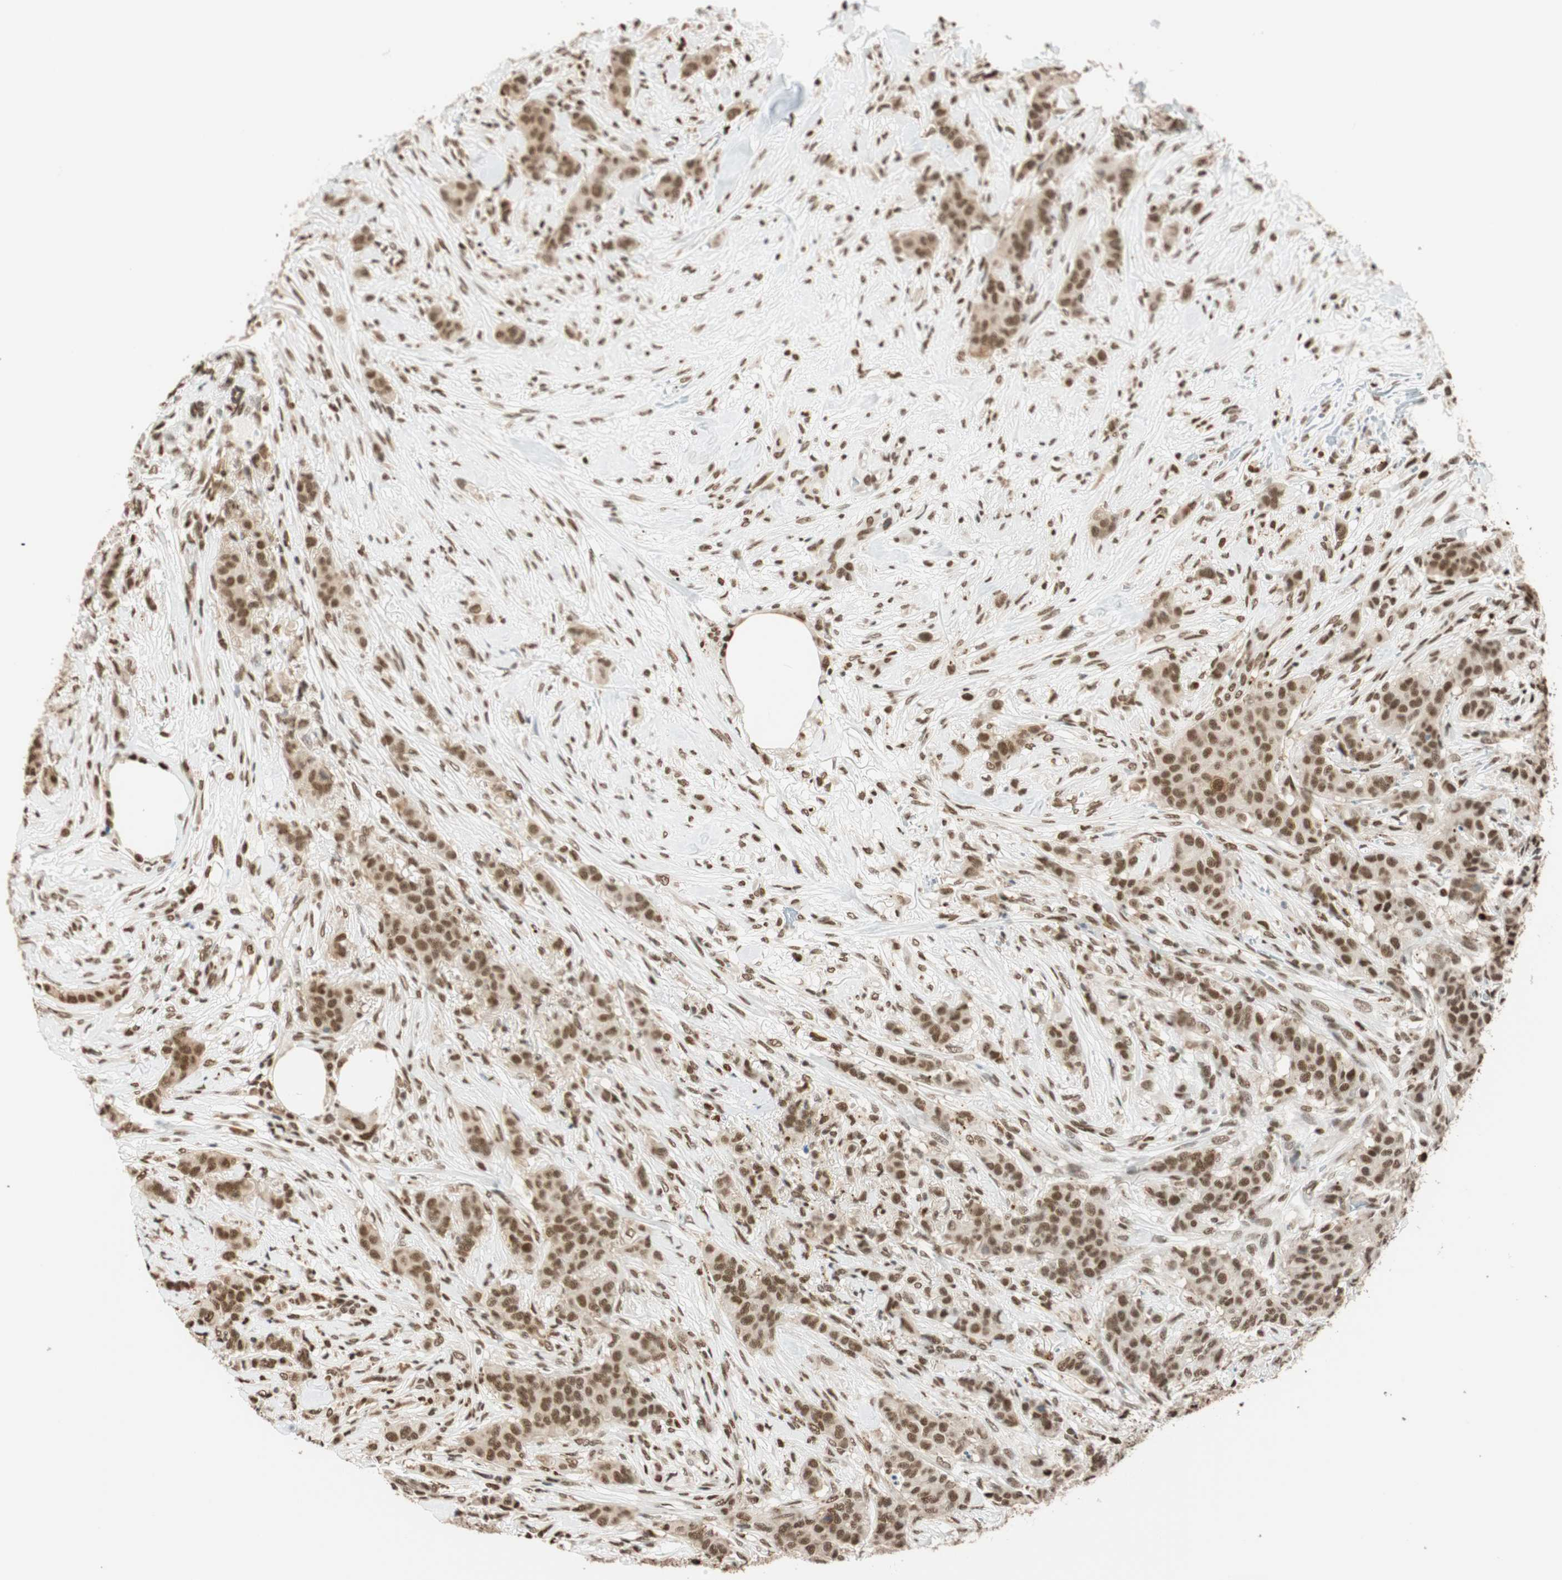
{"staining": {"intensity": "moderate", "quantity": "25%-75%", "location": "cytoplasmic/membranous,nuclear"}, "tissue": "breast cancer", "cell_type": "Tumor cells", "image_type": "cancer", "snomed": [{"axis": "morphology", "description": "Duct carcinoma"}, {"axis": "topography", "description": "Breast"}], "caption": "A brown stain labels moderate cytoplasmic/membranous and nuclear positivity of a protein in human breast cancer tumor cells.", "gene": "FANCG", "patient": {"sex": "female", "age": 40}}